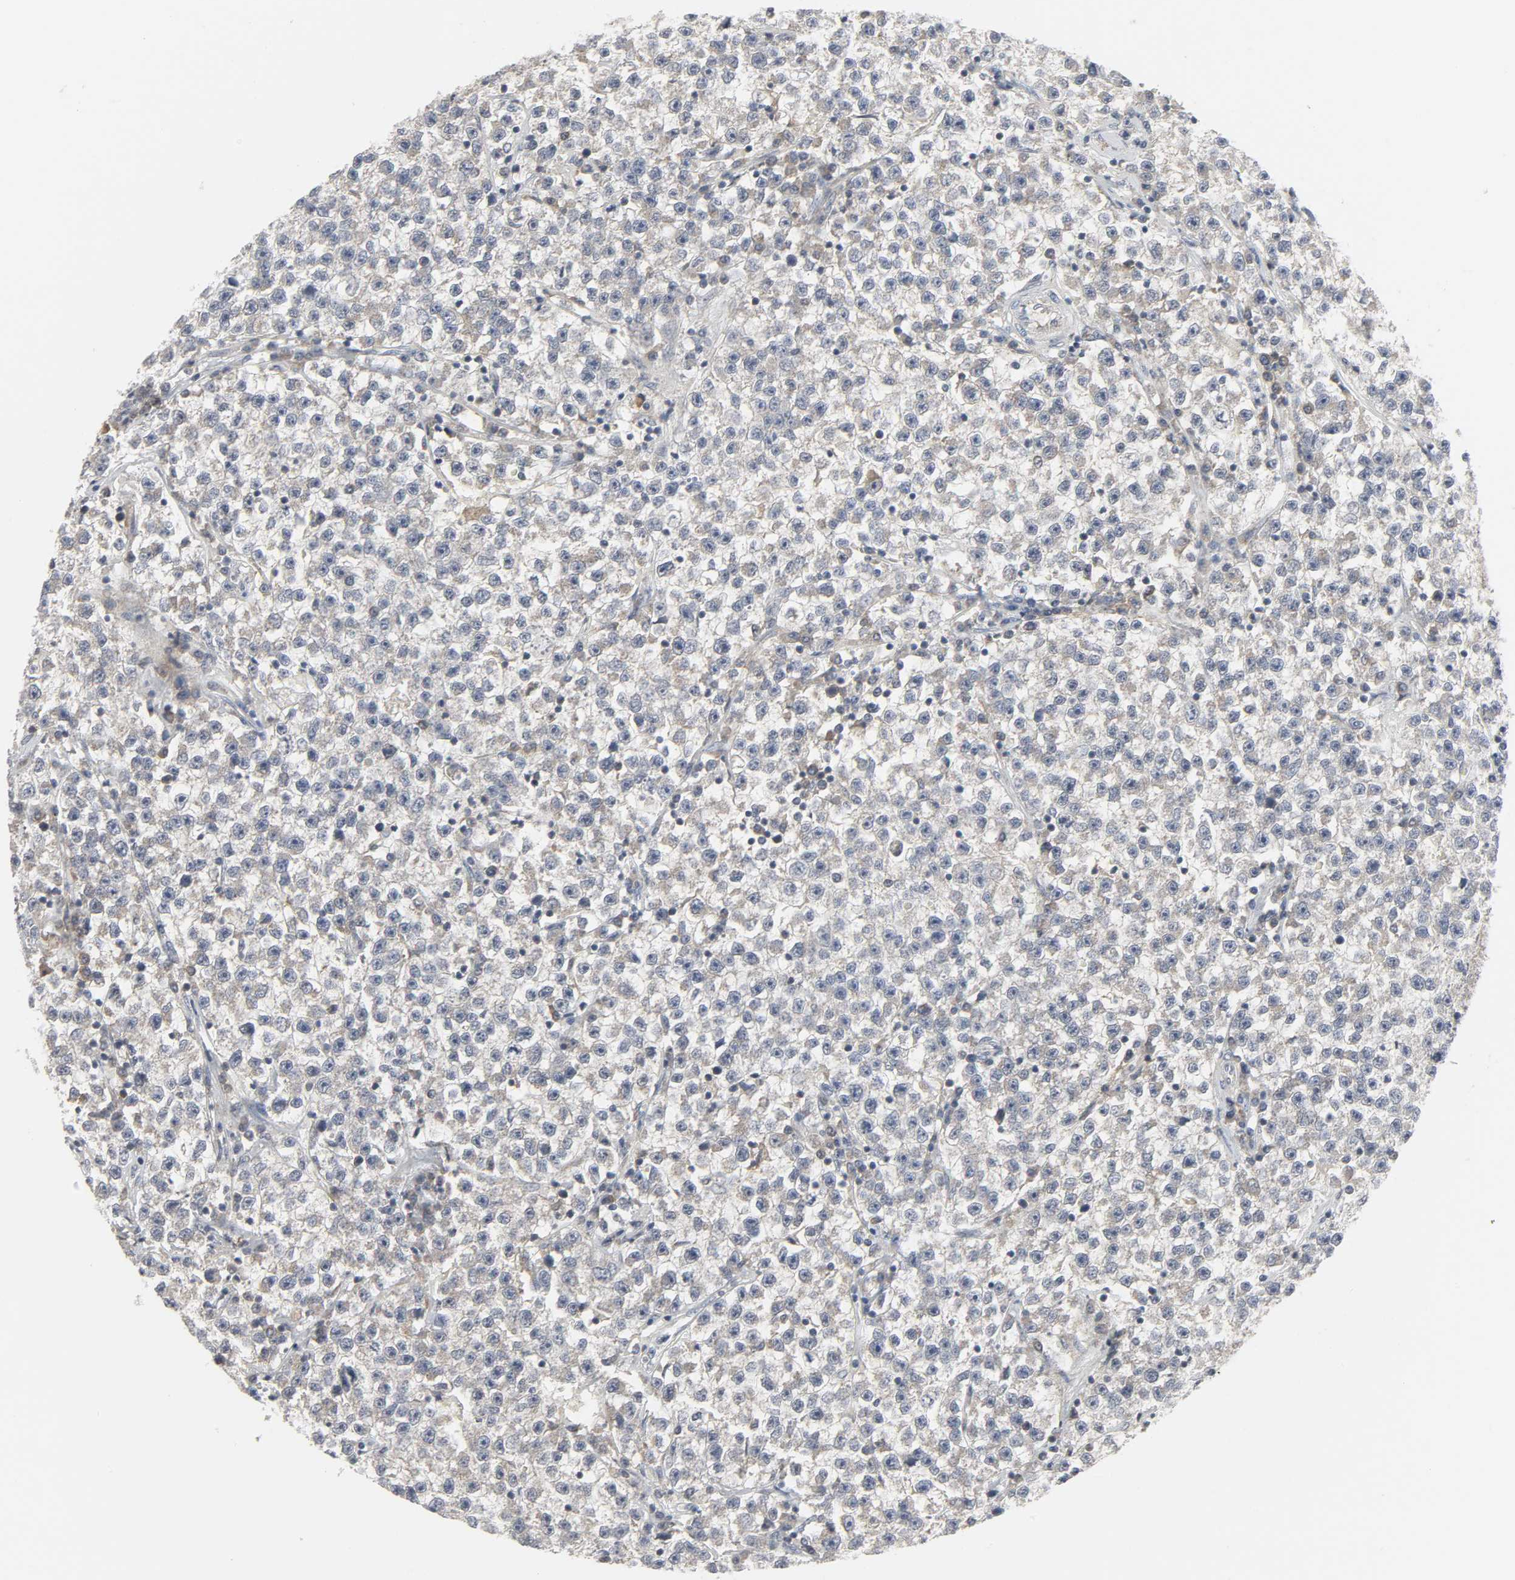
{"staining": {"intensity": "moderate", "quantity": ">75%", "location": "cytoplasmic/membranous"}, "tissue": "testis cancer", "cell_type": "Tumor cells", "image_type": "cancer", "snomed": [{"axis": "morphology", "description": "Seminoma, NOS"}, {"axis": "topography", "description": "Testis"}], "caption": "This is a histology image of immunohistochemistry staining of testis cancer (seminoma), which shows moderate staining in the cytoplasmic/membranous of tumor cells.", "gene": "CLIP1", "patient": {"sex": "male", "age": 22}}